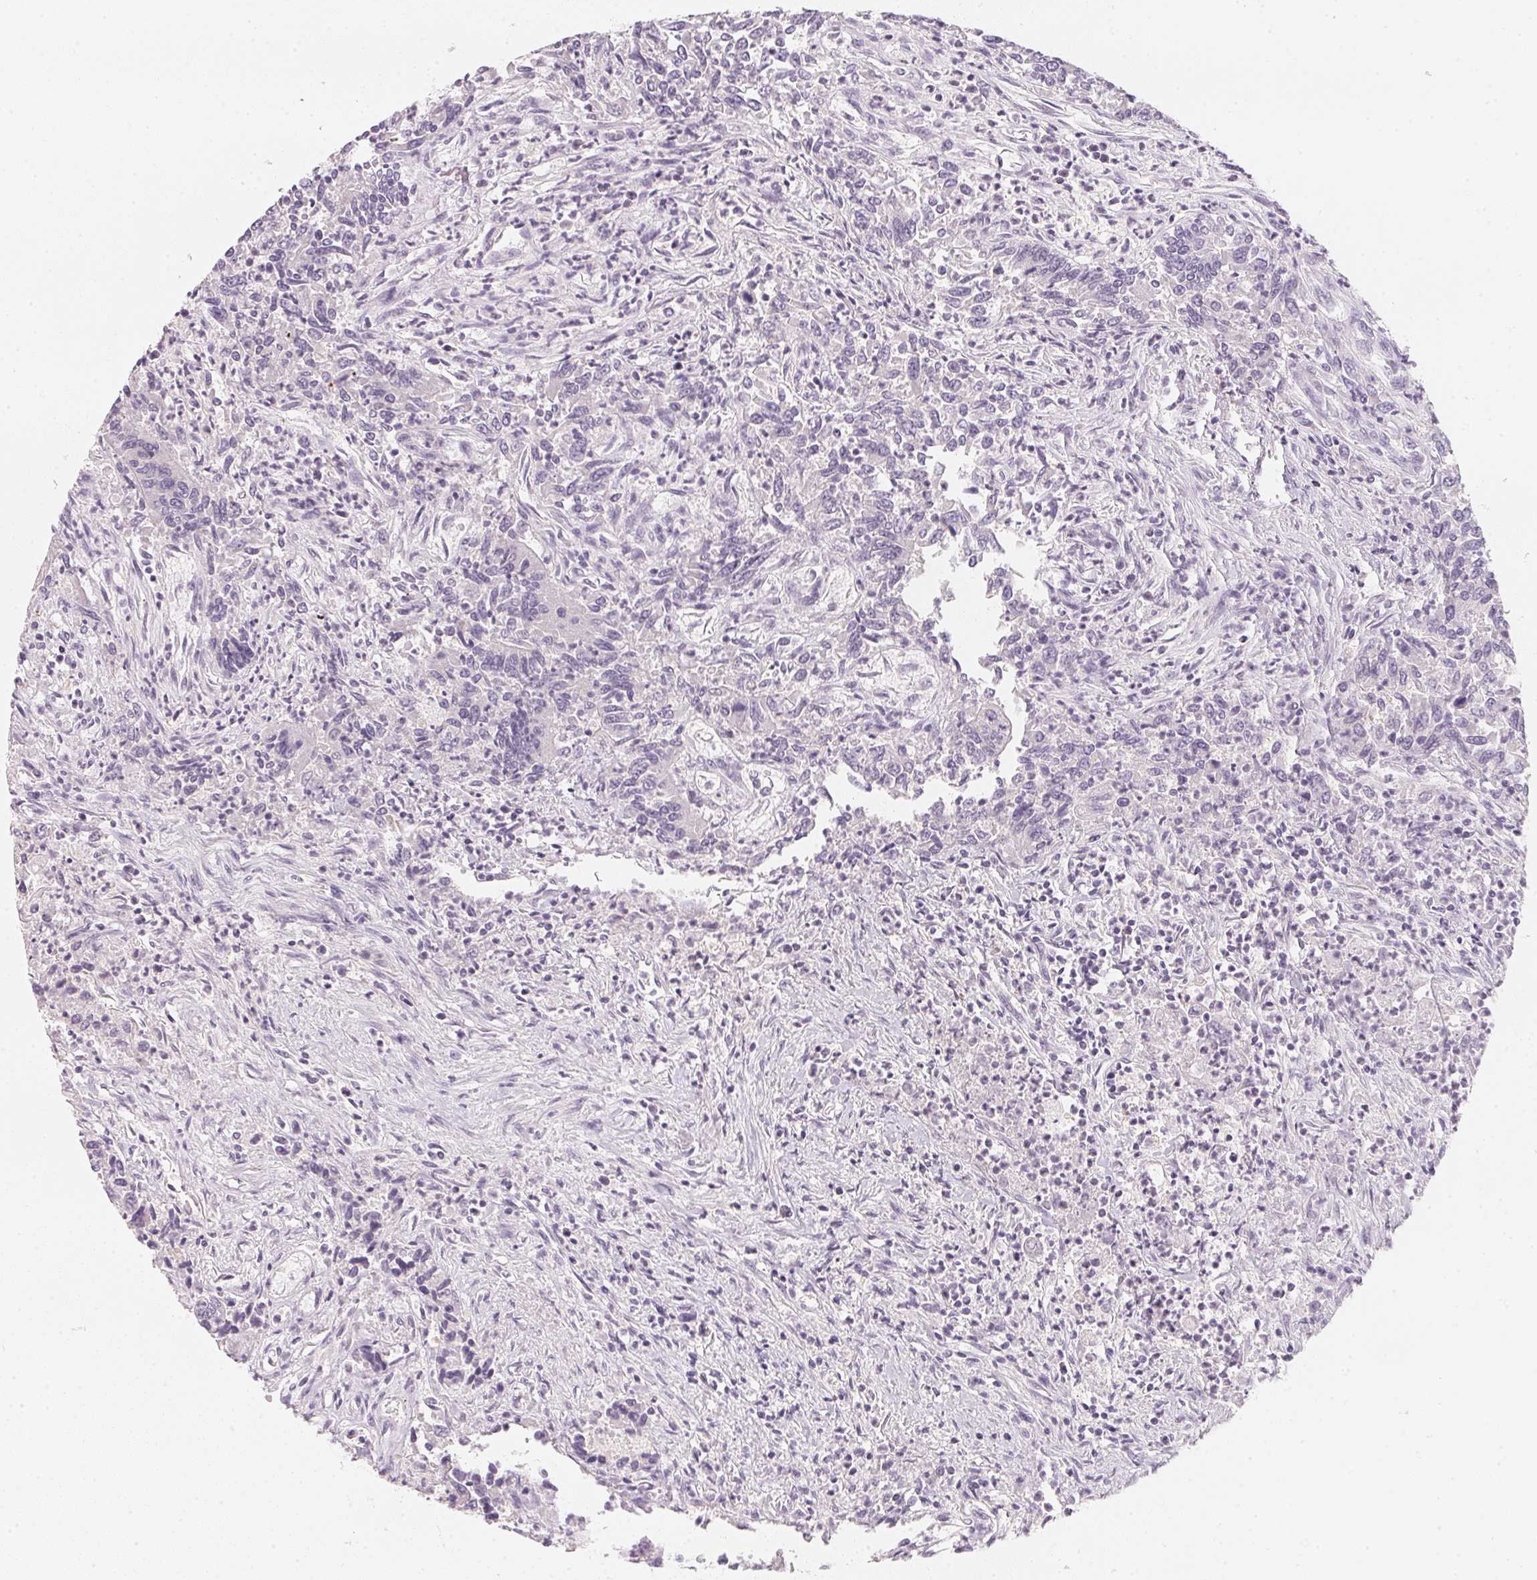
{"staining": {"intensity": "negative", "quantity": "none", "location": "none"}, "tissue": "colorectal cancer", "cell_type": "Tumor cells", "image_type": "cancer", "snomed": [{"axis": "morphology", "description": "Adenocarcinoma, NOS"}, {"axis": "topography", "description": "Colon"}], "caption": "Human adenocarcinoma (colorectal) stained for a protein using immunohistochemistry (IHC) exhibits no positivity in tumor cells.", "gene": "CFAP276", "patient": {"sex": "female", "age": 67}}